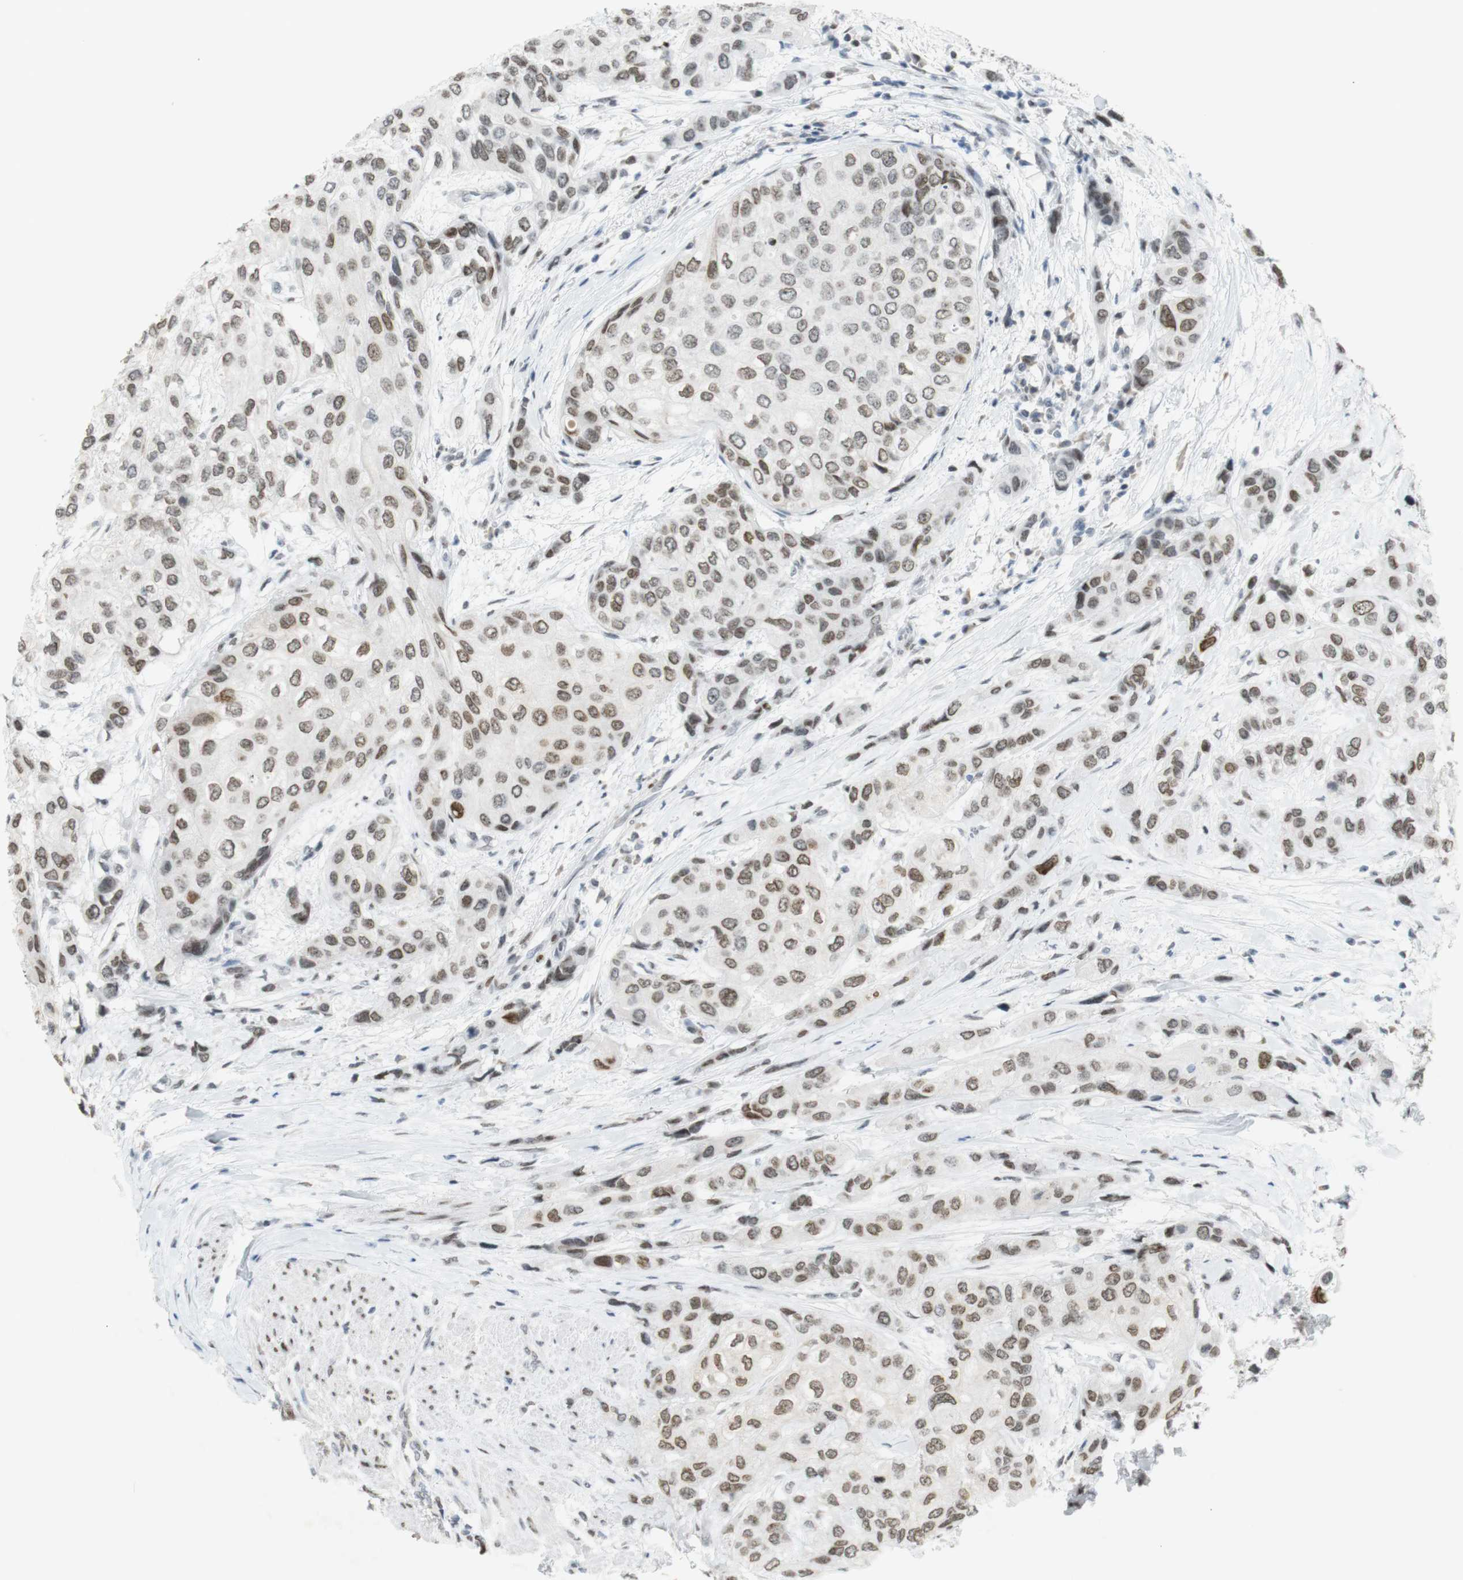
{"staining": {"intensity": "moderate", "quantity": ">75%", "location": "nuclear"}, "tissue": "urothelial cancer", "cell_type": "Tumor cells", "image_type": "cancer", "snomed": [{"axis": "morphology", "description": "Urothelial carcinoma, High grade"}, {"axis": "topography", "description": "Urinary bladder"}], "caption": "Protein analysis of high-grade urothelial carcinoma tissue demonstrates moderate nuclear positivity in about >75% of tumor cells. Ihc stains the protein in brown and the nuclei are stained blue.", "gene": "BMI1", "patient": {"sex": "female", "age": 56}}